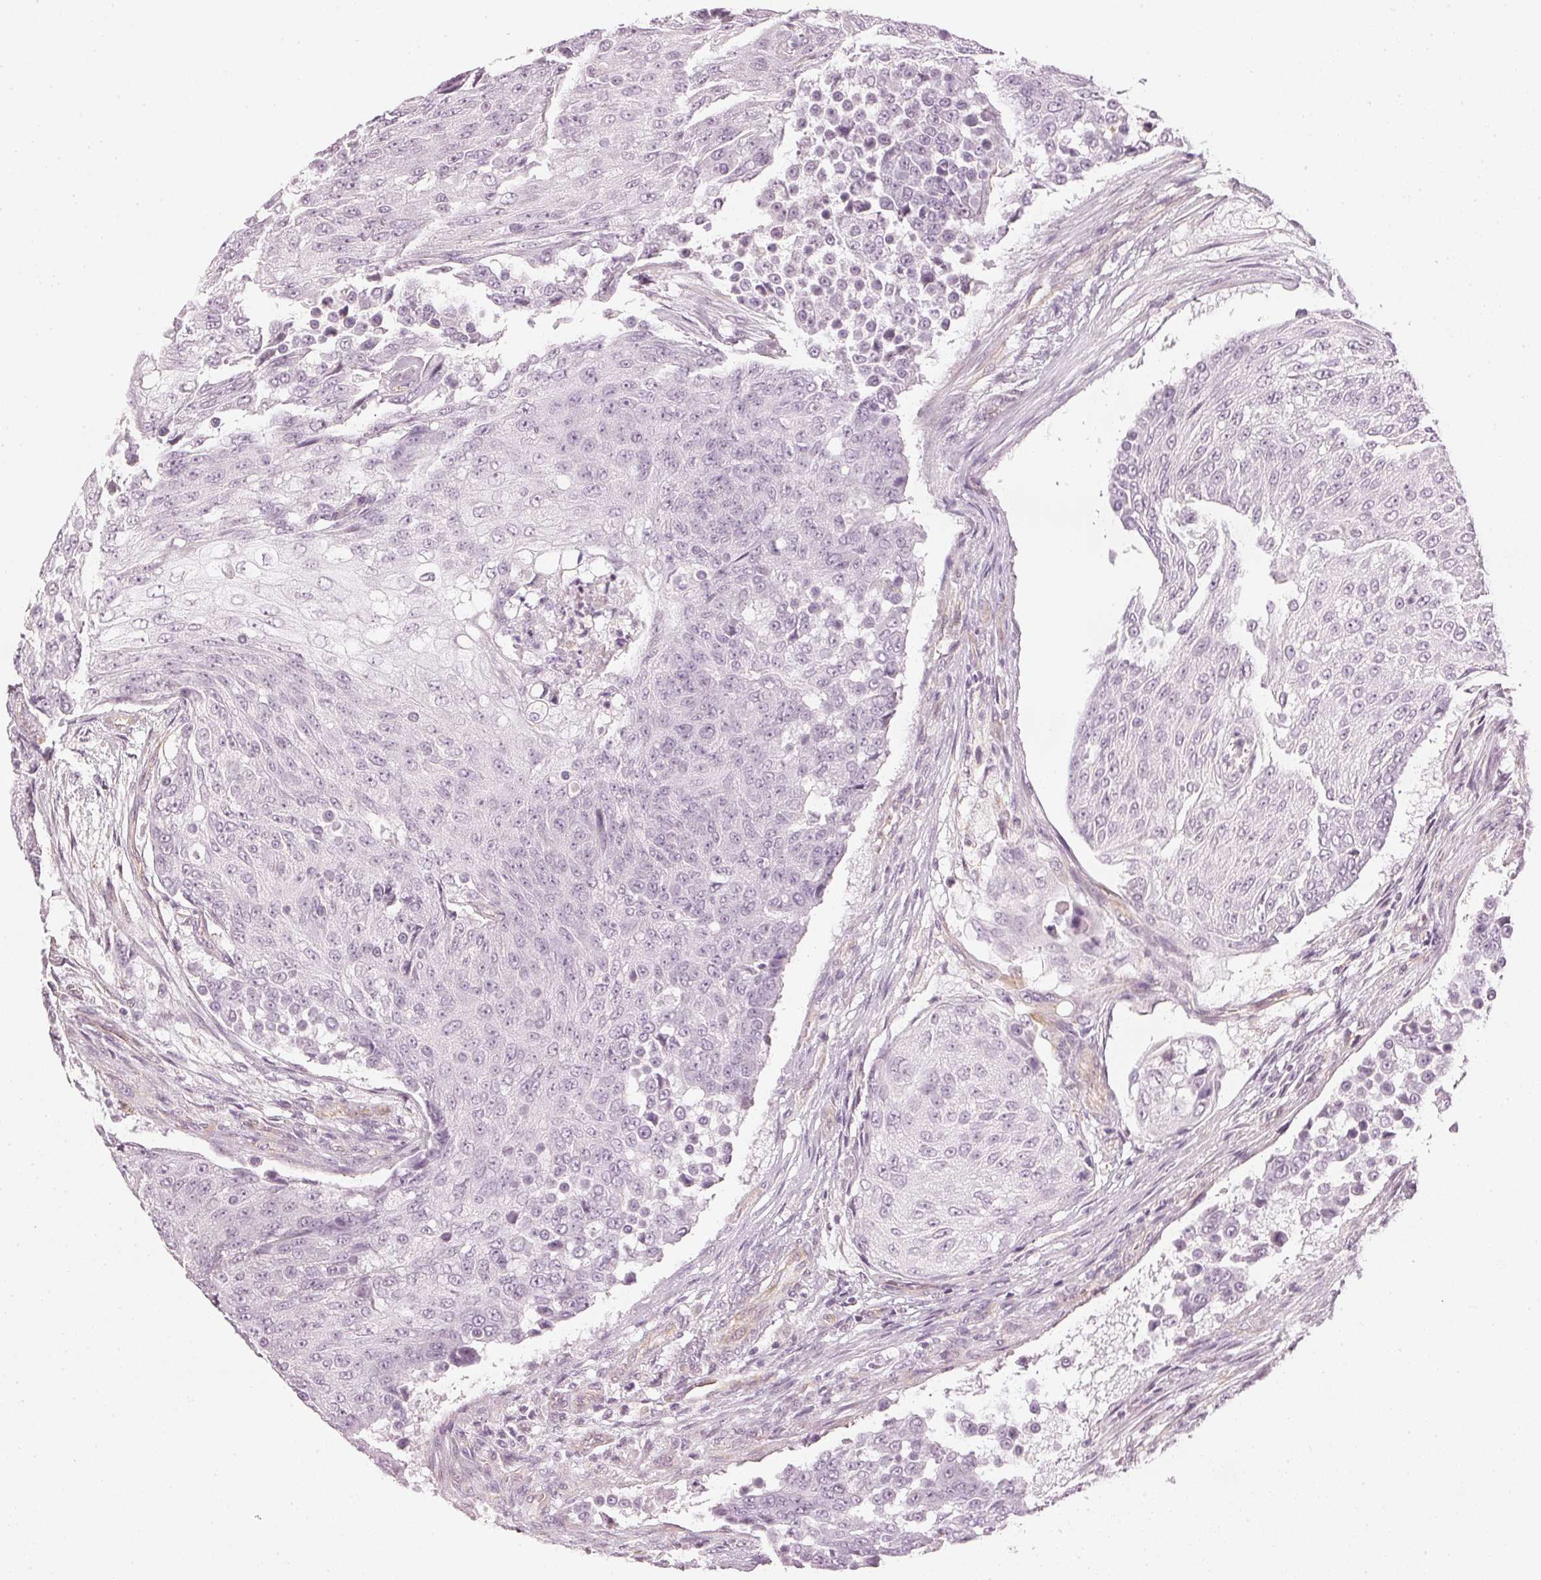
{"staining": {"intensity": "negative", "quantity": "none", "location": "none"}, "tissue": "urothelial cancer", "cell_type": "Tumor cells", "image_type": "cancer", "snomed": [{"axis": "morphology", "description": "Urothelial carcinoma, High grade"}, {"axis": "topography", "description": "Urinary bladder"}], "caption": "DAB (3,3'-diaminobenzidine) immunohistochemical staining of high-grade urothelial carcinoma reveals no significant staining in tumor cells.", "gene": "APLP1", "patient": {"sex": "female", "age": 63}}